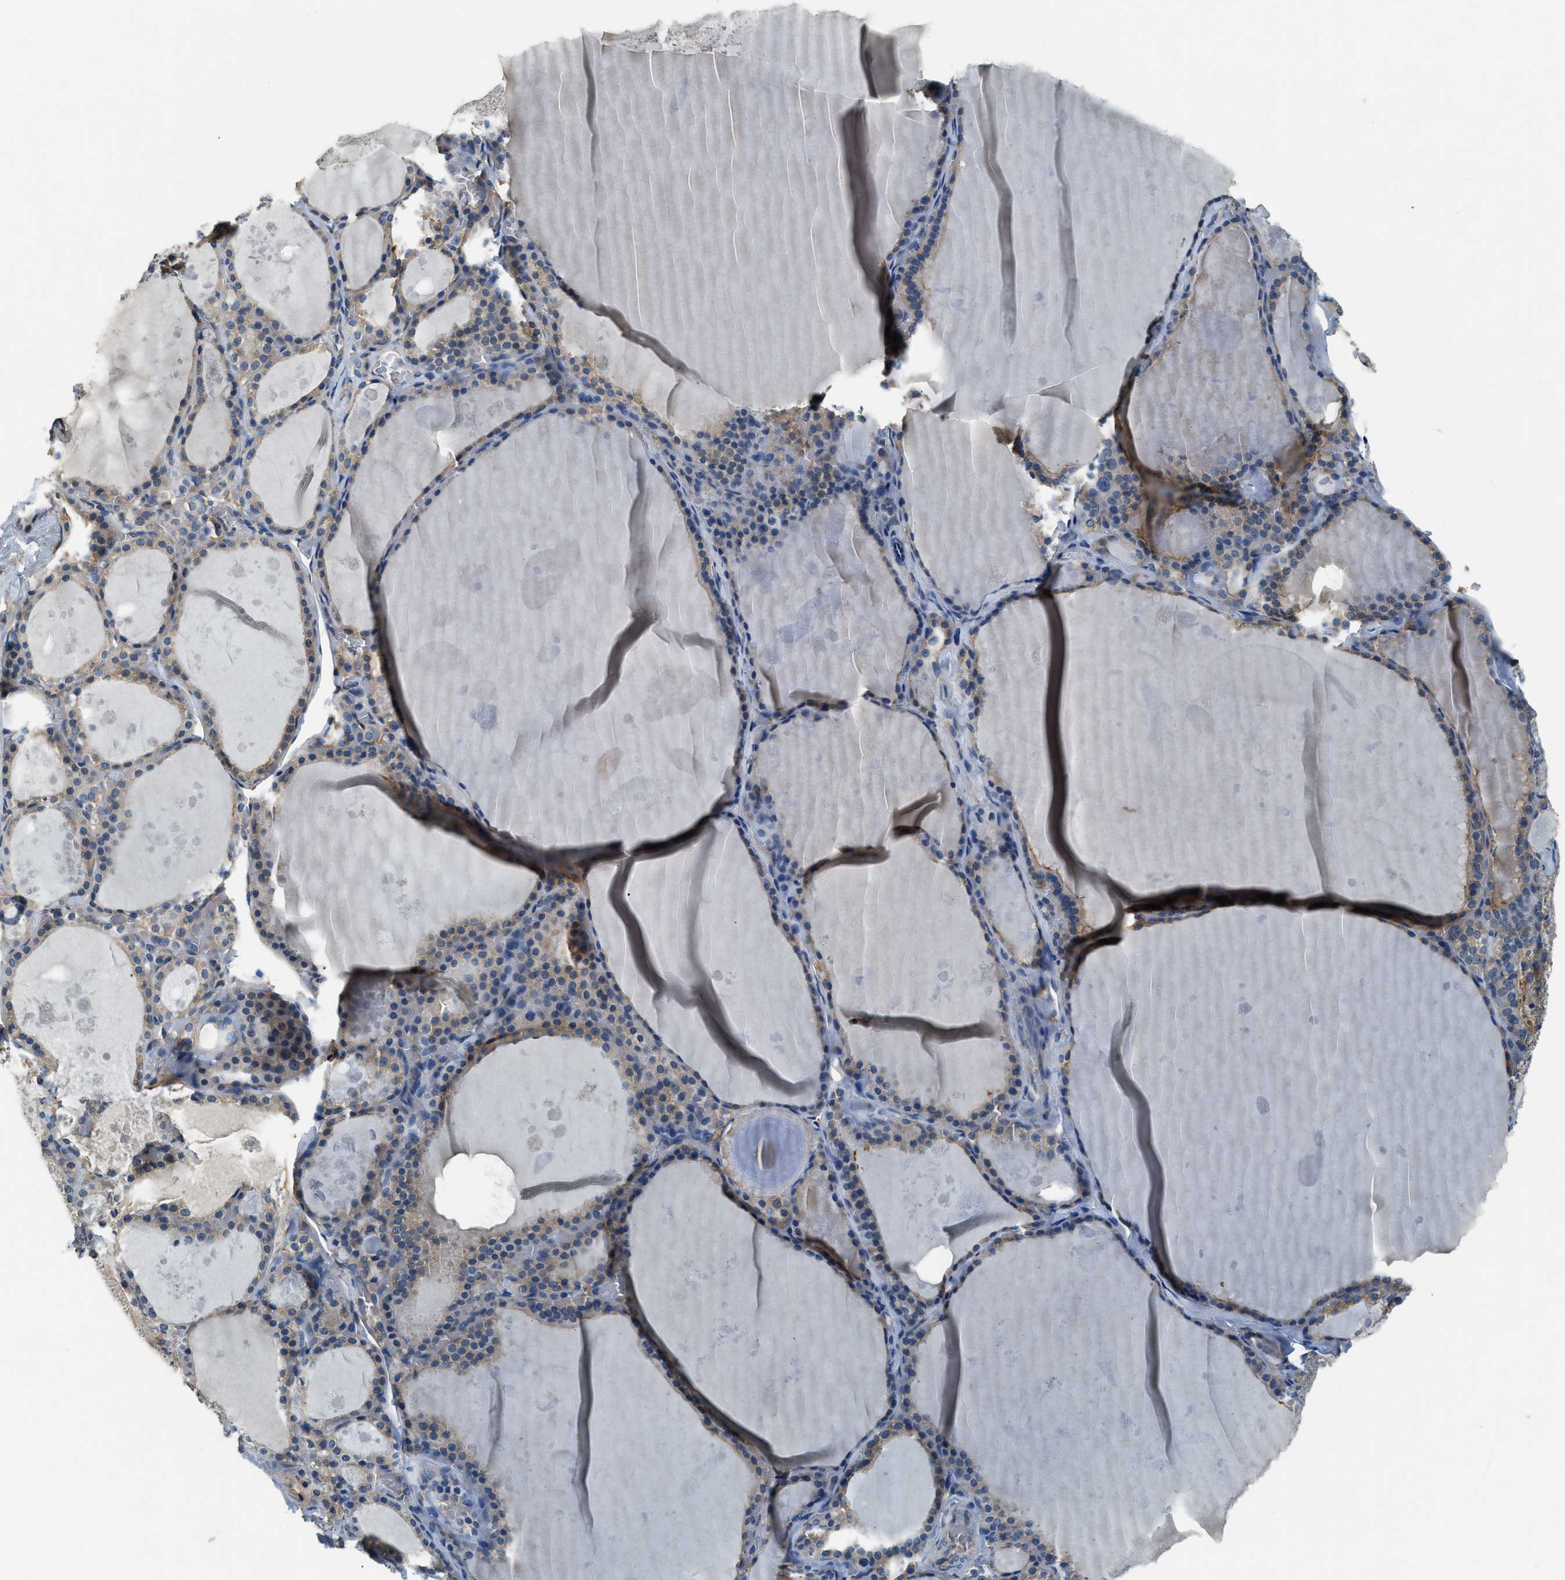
{"staining": {"intensity": "weak", "quantity": "25%-75%", "location": "cytoplasmic/membranous"}, "tissue": "thyroid gland", "cell_type": "Glandular cells", "image_type": "normal", "snomed": [{"axis": "morphology", "description": "Normal tissue, NOS"}, {"axis": "topography", "description": "Thyroid gland"}], "caption": "Immunohistochemical staining of normal human thyroid gland reveals low levels of weak cytoplasmic/membranous staining in about 25%-75% of glandular cells.", "gene": "EEA1", "patient": {"sex": "male", "age": 56}}